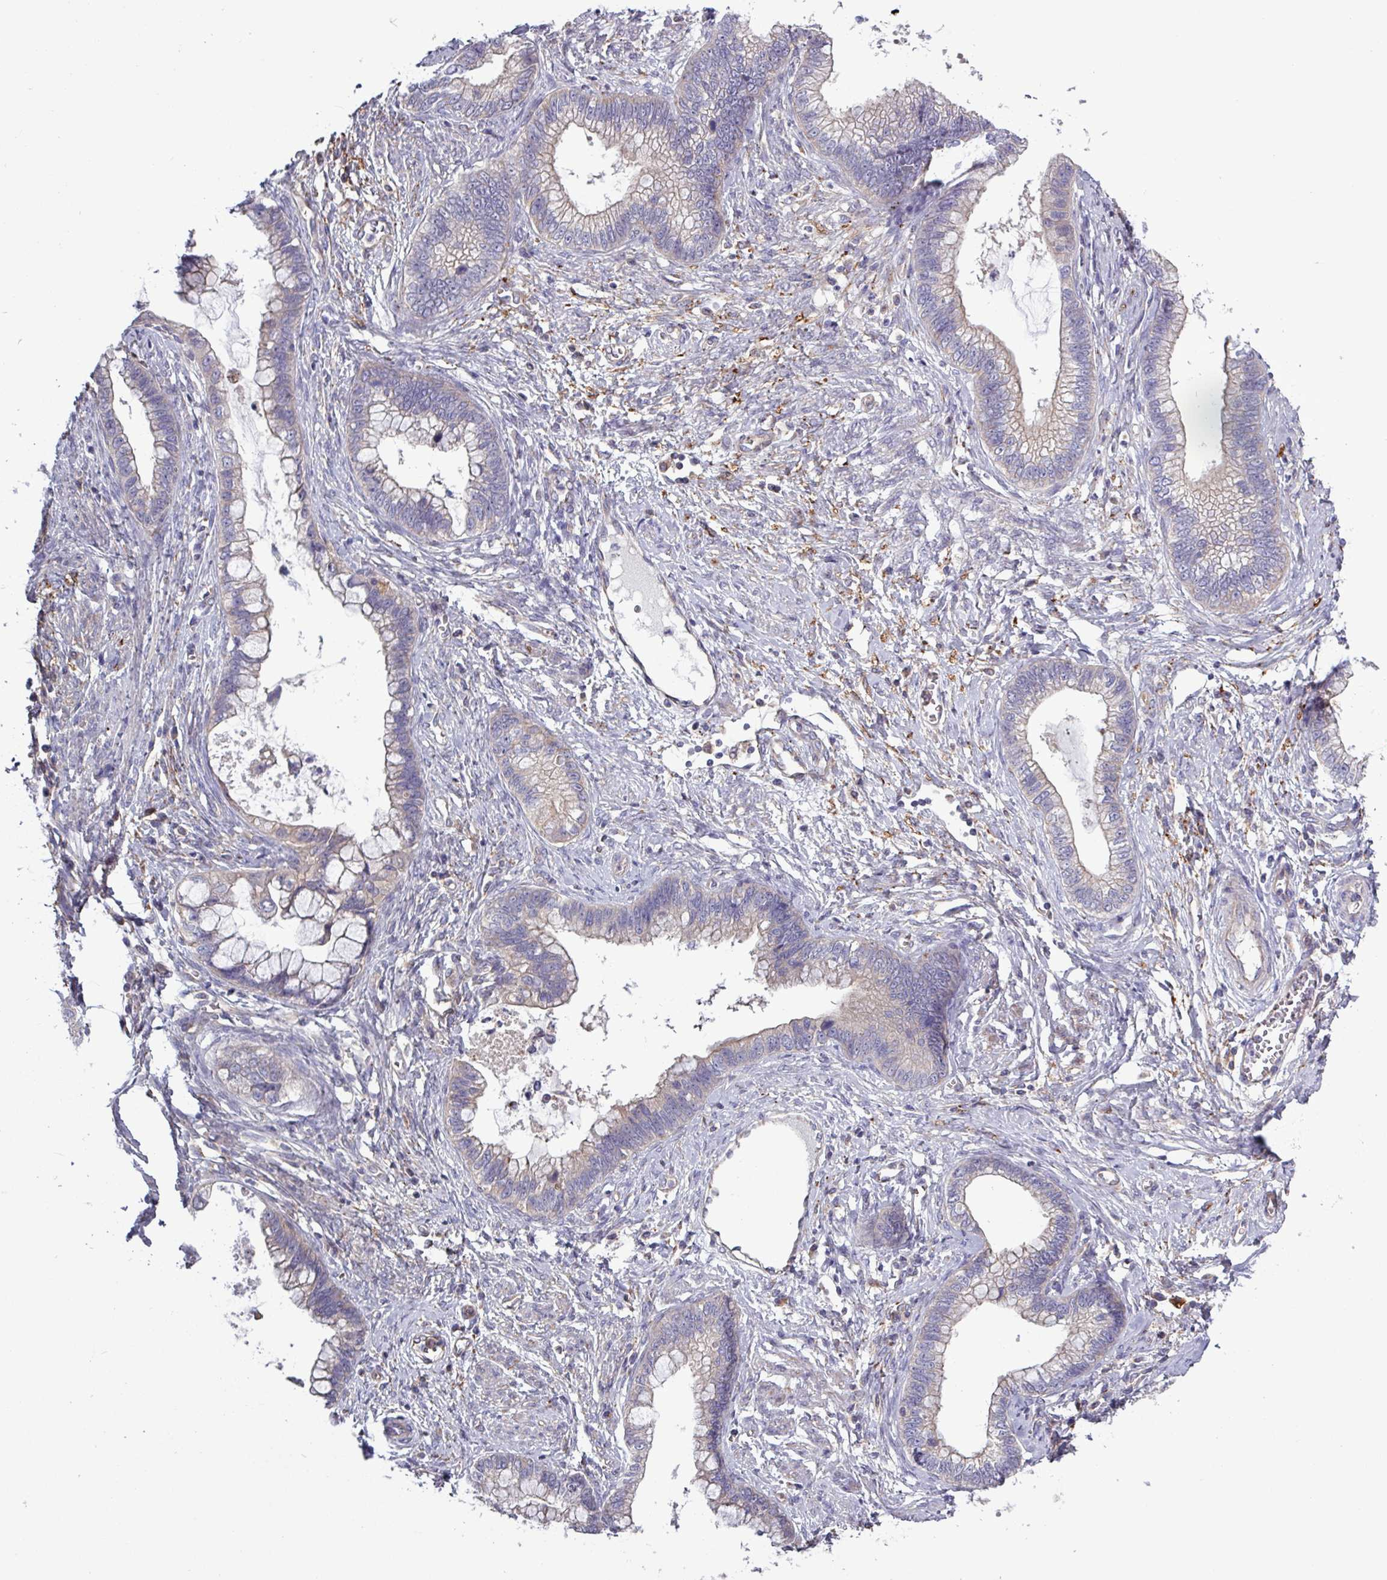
{"staining": {"intensity": "negative", "quantity": "none", "location": "none"}, "tissue": "cervical cancer", "cell_type": "Tumor cells", "image_type": "cancer", "snomed": [{"axis": "morphology", "description": "Adenocarcinoma, NOS"}, {"axis": "topography", "description": "Cervix"}], "caption": "Micrograph shows no significant protein staining in tumor cells of cervical adenocarcinoma. The staining was performed using DAB to visualize the protein expression in brown, while the nuclei were stained in blue with hematoxylin (Magnification: 20x).", "gene": "PLIN2", "patient": {"sex": "female", "age": 44}}